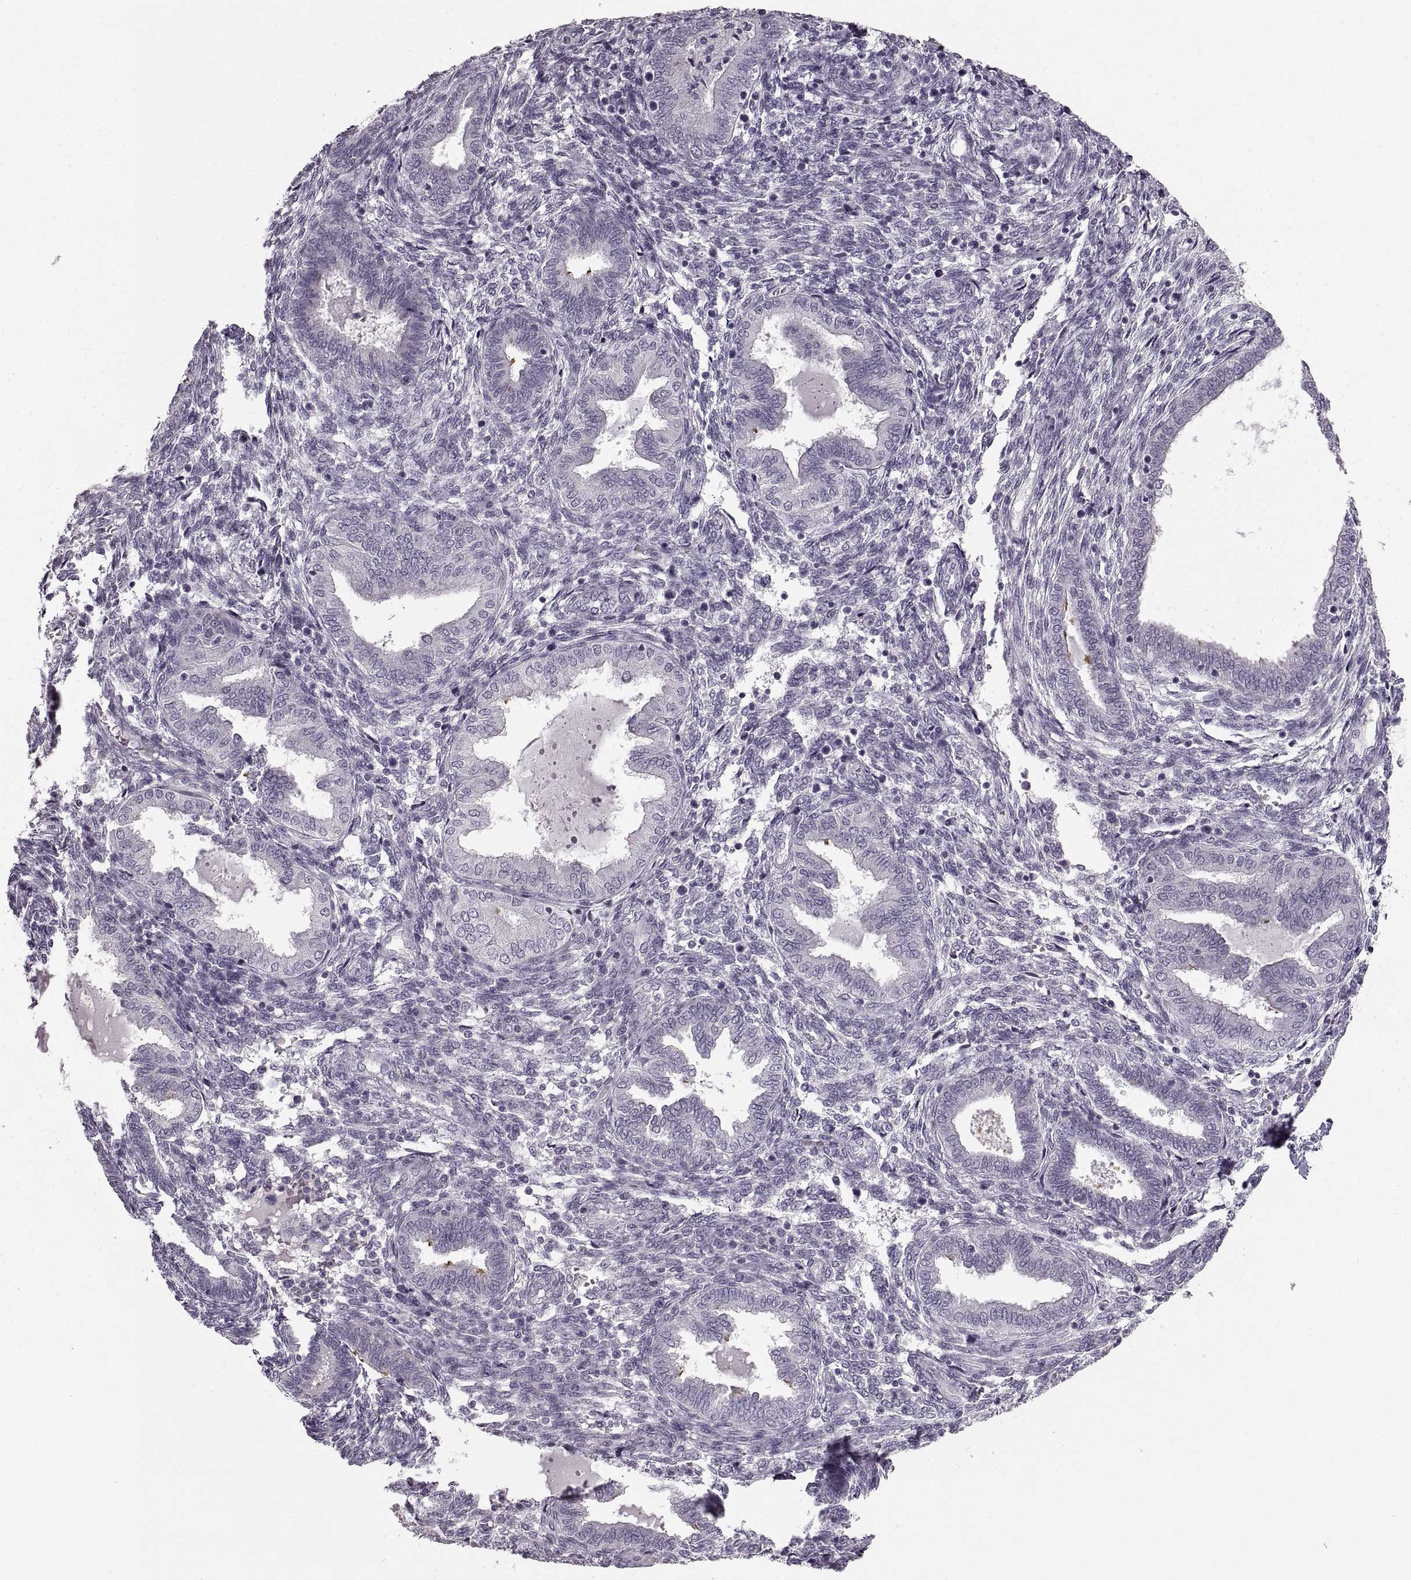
{"staining": {"intensity": "negative", "quantity": "none", "location": "none"}, "tissue": "endometrium", "cell_type": "Cells in endometrial stroma", "image_type": "normal", "snomed": [{"axis": "morphology", "description": "Normal tissue, NOS"}, {"axis": "topography", "description": "Endometrium"}], "caption": "Protein analysis of benign endometrium shows no significant expression in cells in endometrial stroma.", "gene": "CNTN1", "patient": {"sex": "female", "age": 42}}